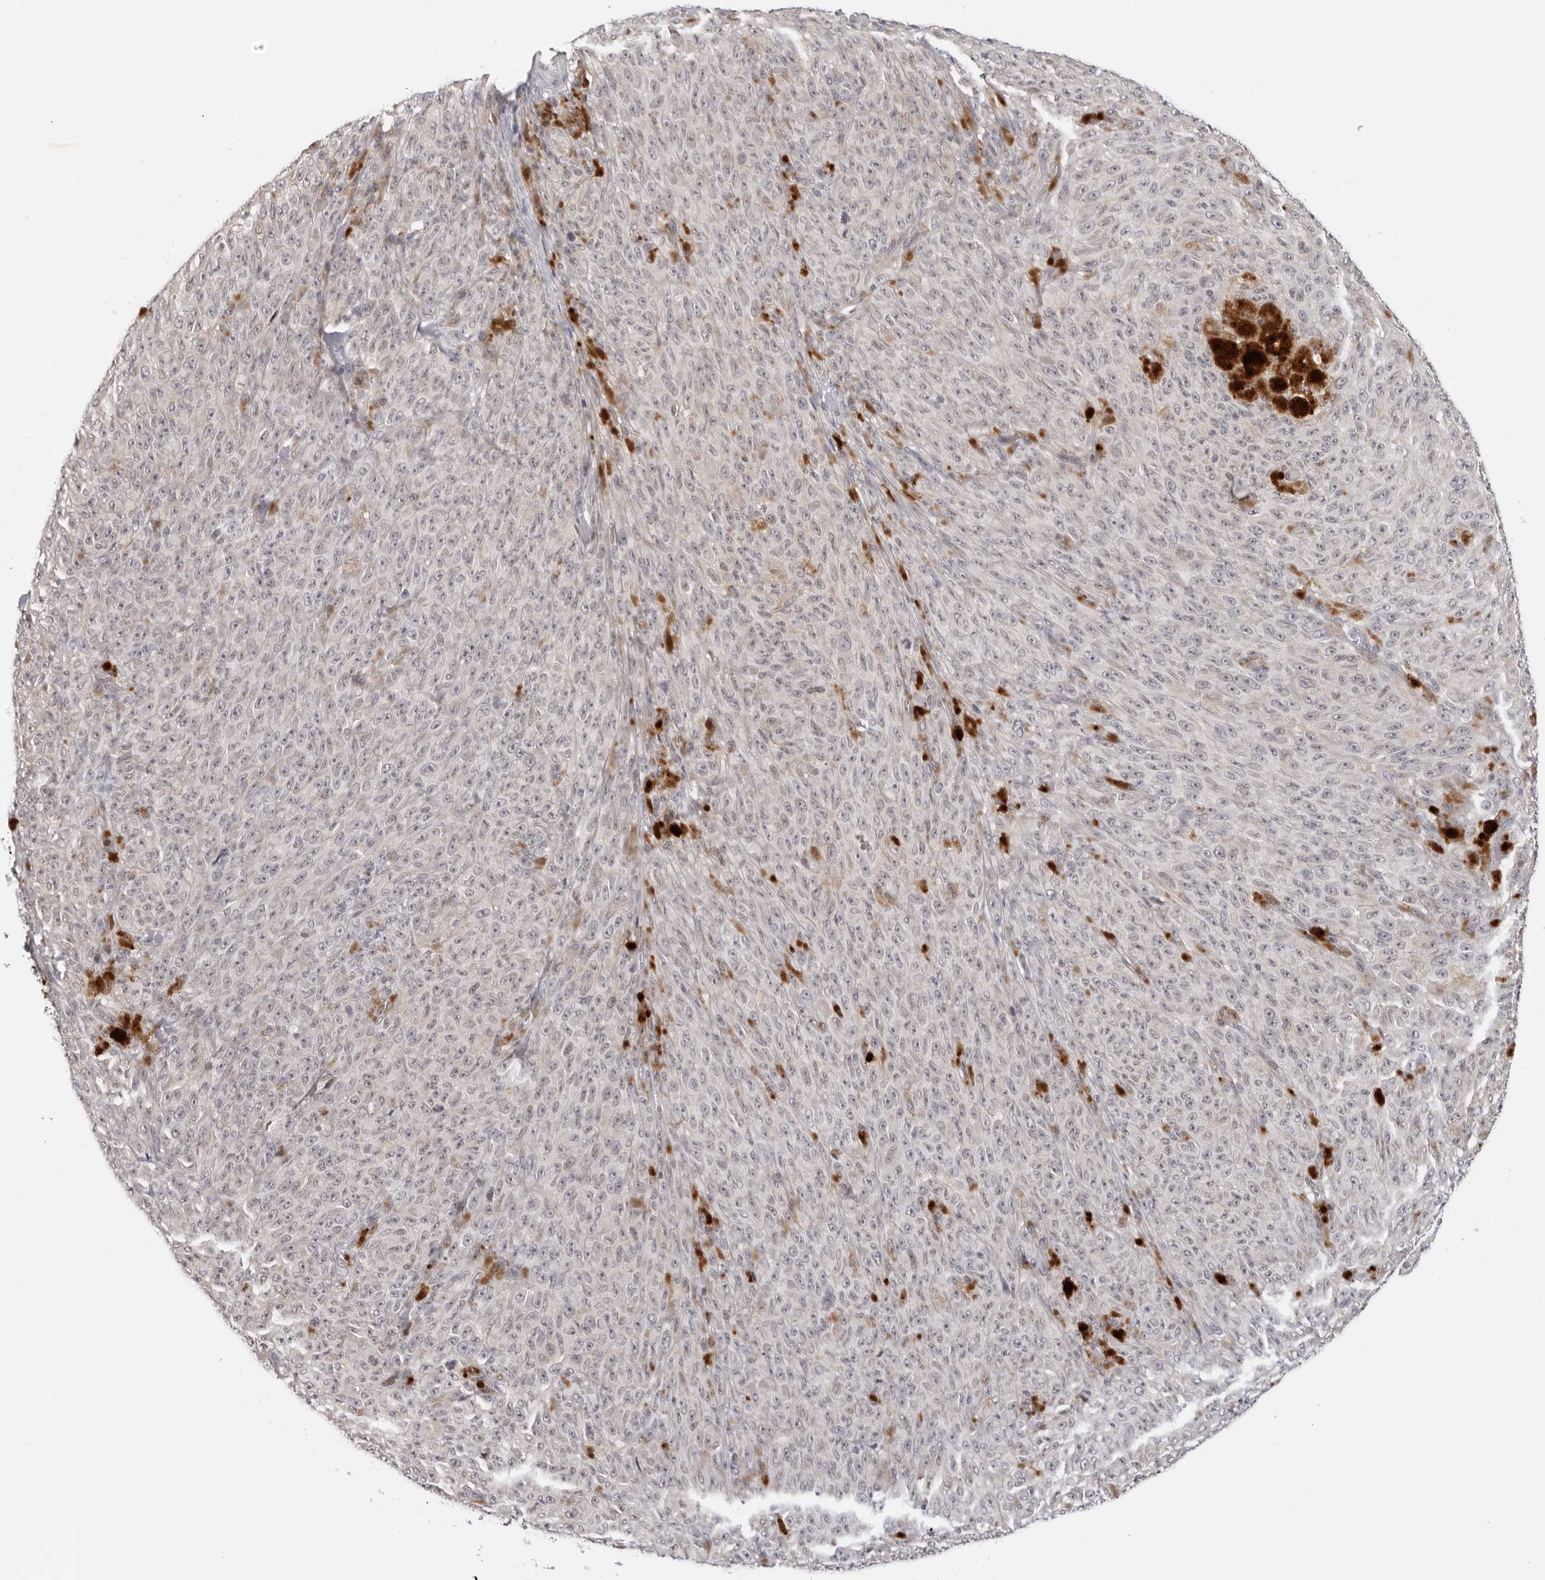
{"staining": {"intensity": "negative", "quantity": "none", "location": "none"}, "tissue": "melanoma", "cell_type": "Tumor cells", "image_type": "cancer", "snomed": [{"axis": "morphology", "description": "Malignant melanoma, NOS"}, {"axis": "topography", "description": "Skin"}], "caption": "High power microscopy micrograph of an IHC micrograph of malignant melanoma, revealing no significant expression in tumor cells.", "gene": "PRUNE1", "patient": {"sex": "female", "age": 82}}